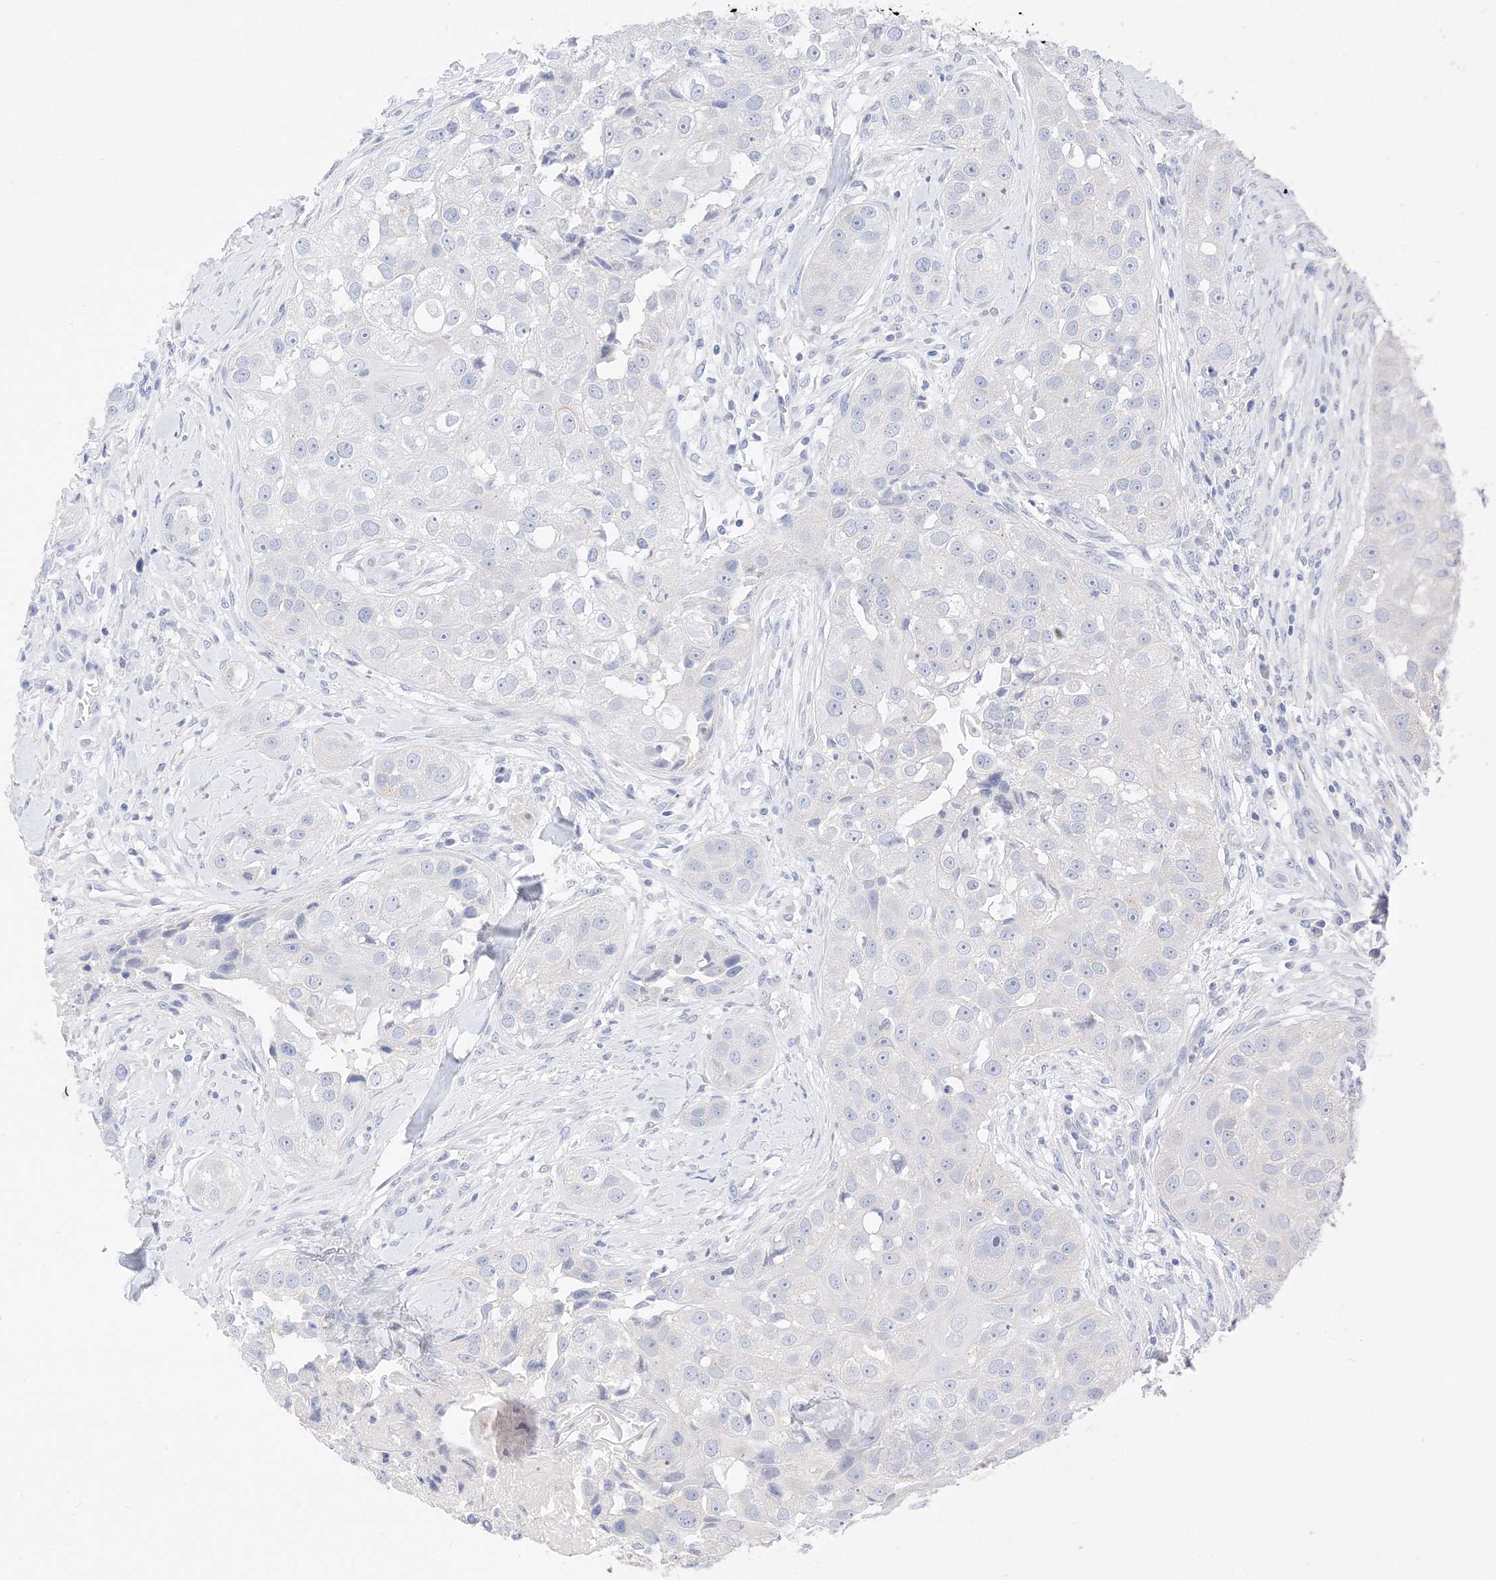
{"staining": {"intensity": "negative", "quantity": "none", "location": "none"}, "tissue": "head and neck cancer", "cell_type": "Tumor cells", "image_type": "cancer", "snomed": [{"axis": "morphology", "description": "Normal tissue, NOS"}, {"axis": "morphology", "description": "Squamous cell carcinoma, NOS"}, {"axis": "topography", "description": "Skeletal muscle"}, {"axis": "topography", "description": "Head-Neck"}], "caption": "A high-resolution image shows IHC staining of head and neck cancer (squamous cell carcinoma), which reveals no significant positivity in tumor cells.", "gene": "MUC17", "patient": {"sex": "male", "age": 51}}